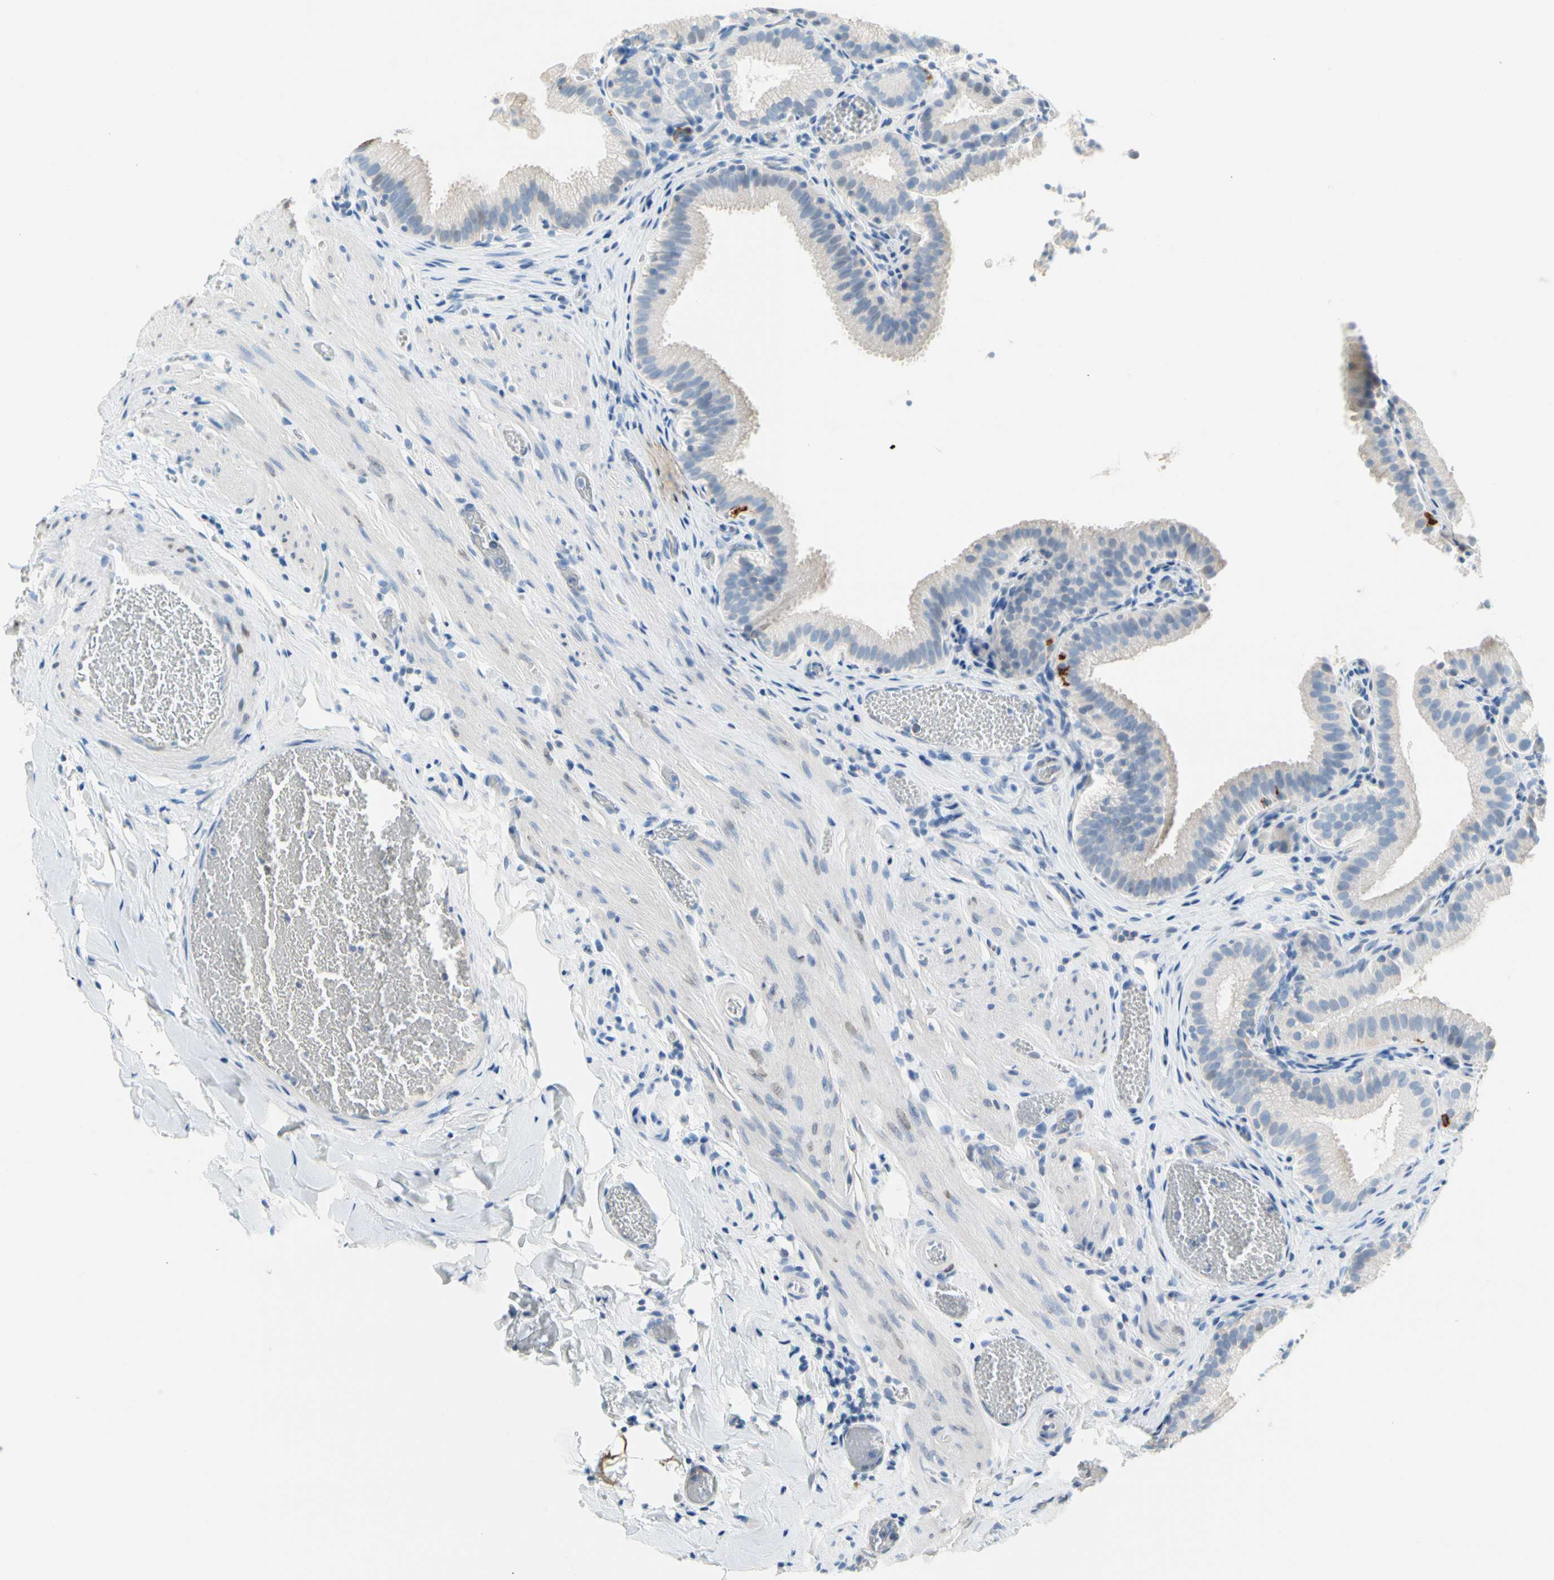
{"staining": {"intensity": "weak", "quantity": ">75%", "location": "cytoplasmic/membranous"}, "tissue": "gallbladder", "cell_type": "Glandular cells", "image_type": "normal", "snomed": [{"axis": "morphology", "description": "Normal tissue, NOS"}, {"axis": "topography", "description": "Gallbladder"}], "caption": "About >75% of glandular cells in benign human gallbladder reveal weak cytoplasmic/membranous protein staining as visualized by brown immunohistochemical staining.", "gene": "TACC3", "patient": {"sex": "male", "age": 54}}